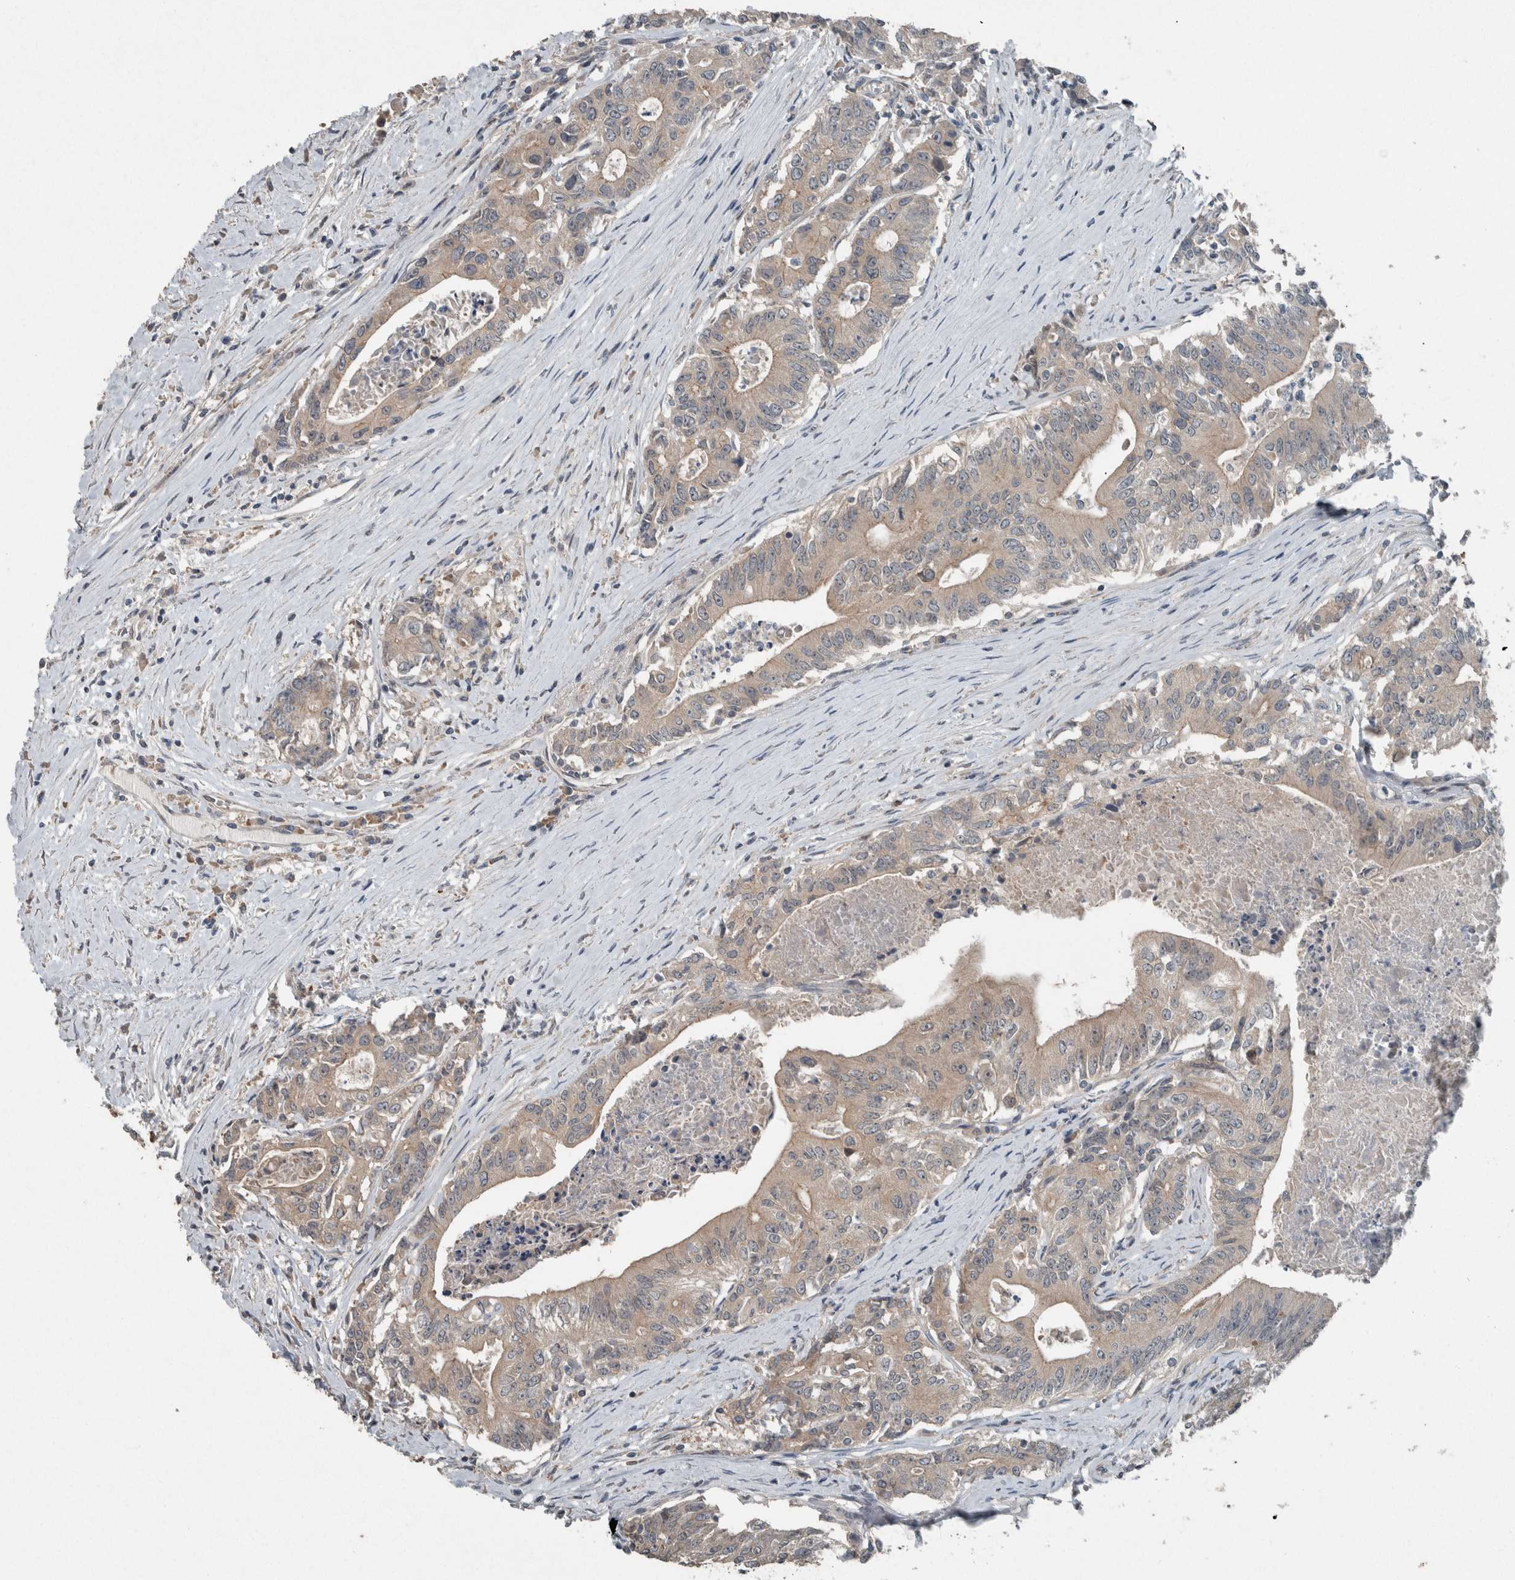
{"staining": {"intensity": "weak", "quantity": "25%-75%", "location": "cytoplasmic/membranous"}, "tissue": "colorectal cancer", "cell_type": "Tumor cells", "image_type": "cancer", "snomed": [{"axis": "morphology", "description": "Adenocarcinoma, NOS"}, {"axis": "topography", "description": "Colon"}], "caption": "Protein staining displays weak cytoplasmic/membranous expression in about 25%-75% of tumor cells in colorectal adenocarcinoma.", "gene": "KNTC1", "patient": {"sex": "female", "age": 77}}